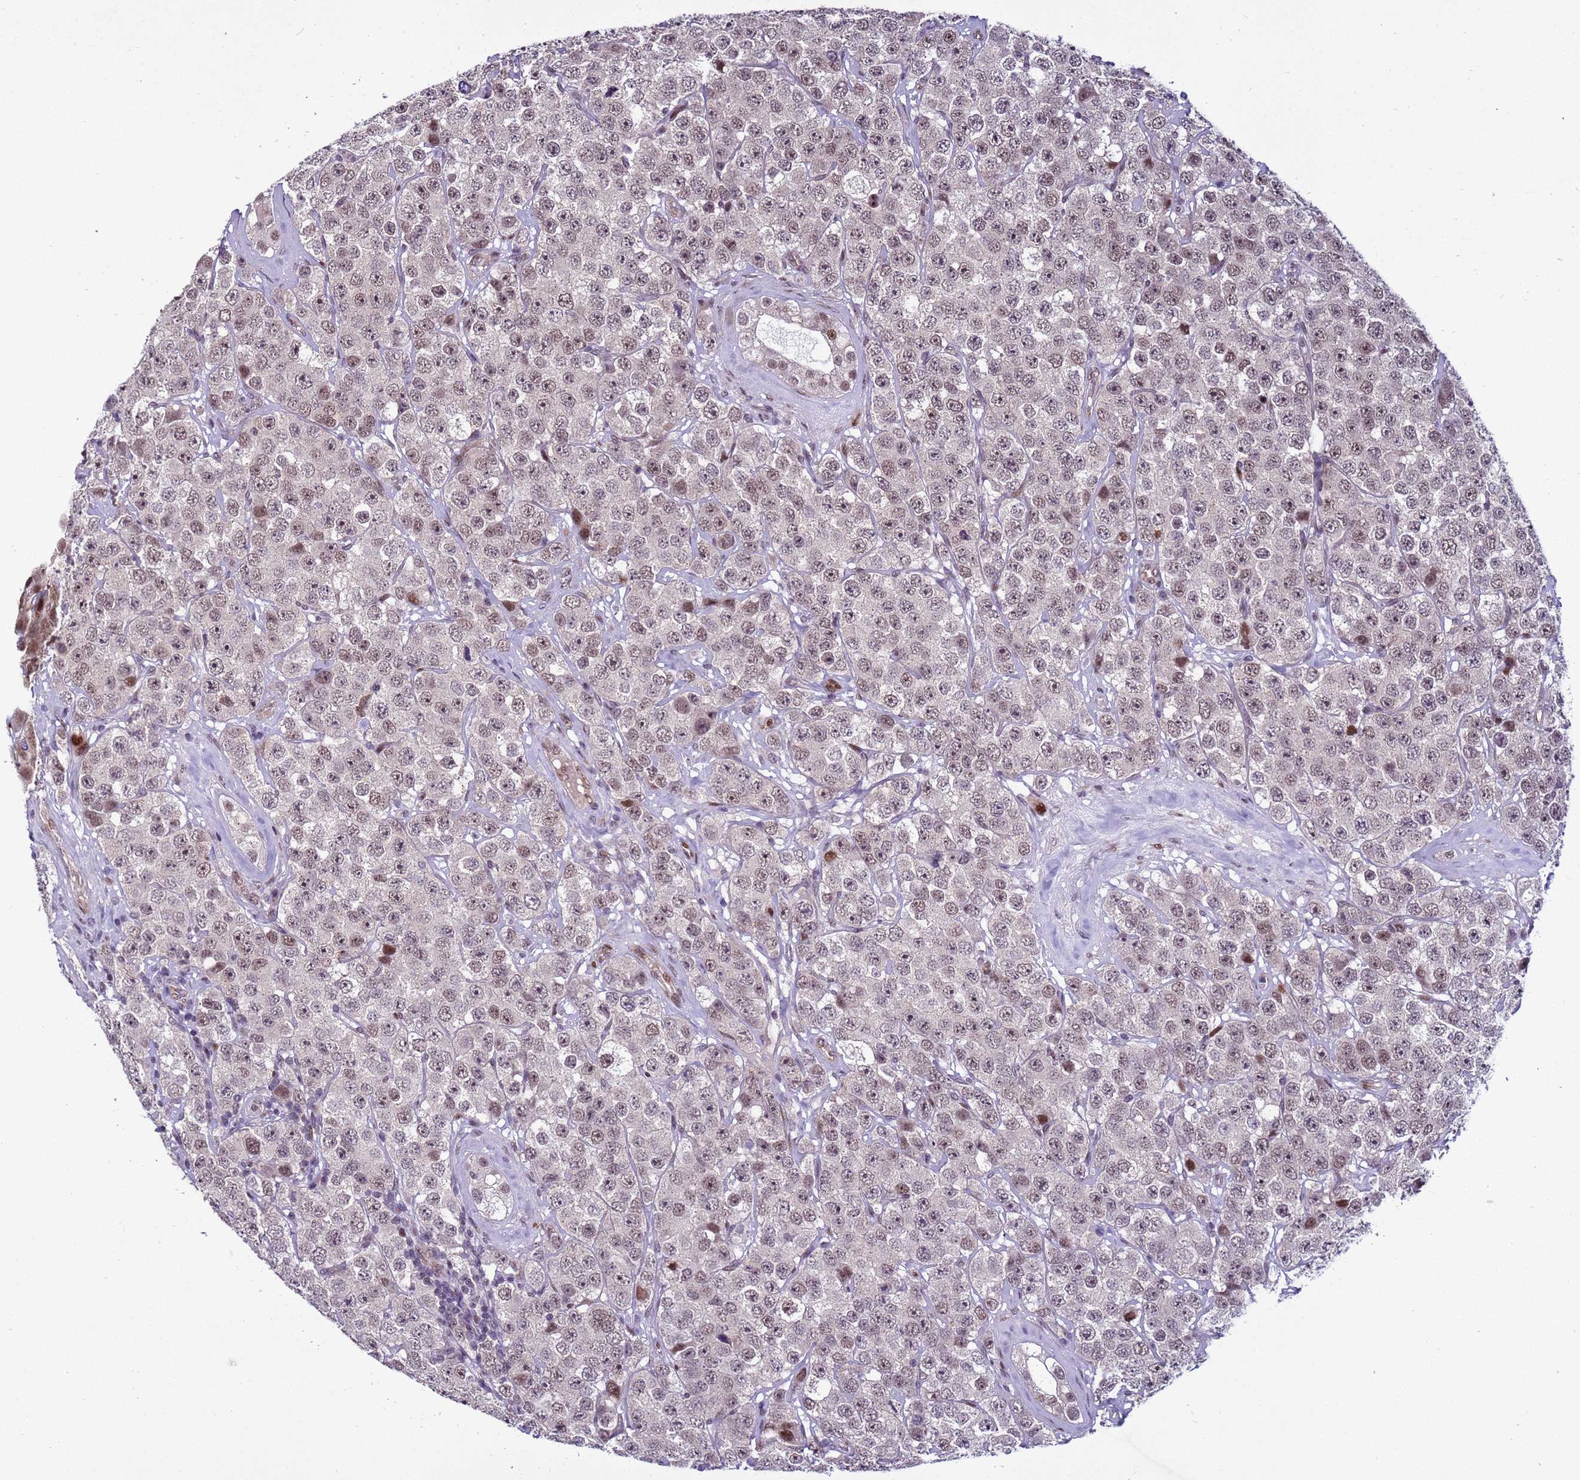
{"staining": {"intensity": "weak", "quantity": ">75%", "location": "nuclear"}, "tissue": "testis cancer", "cell_type": "Tumor cells", "image_type": "cancer", "snomed": [{"axis": "morphology", "description": "Seminoma, NOS"}, {"axis": "topography", "description": "Testis"}], "caption": "Protein analysis of seminoma (testis) tissue shows weak nuclear positivity in about >75% of tumor cells.", "gene": "SHC3", "patient": {"sex": "male", "age": 28}}